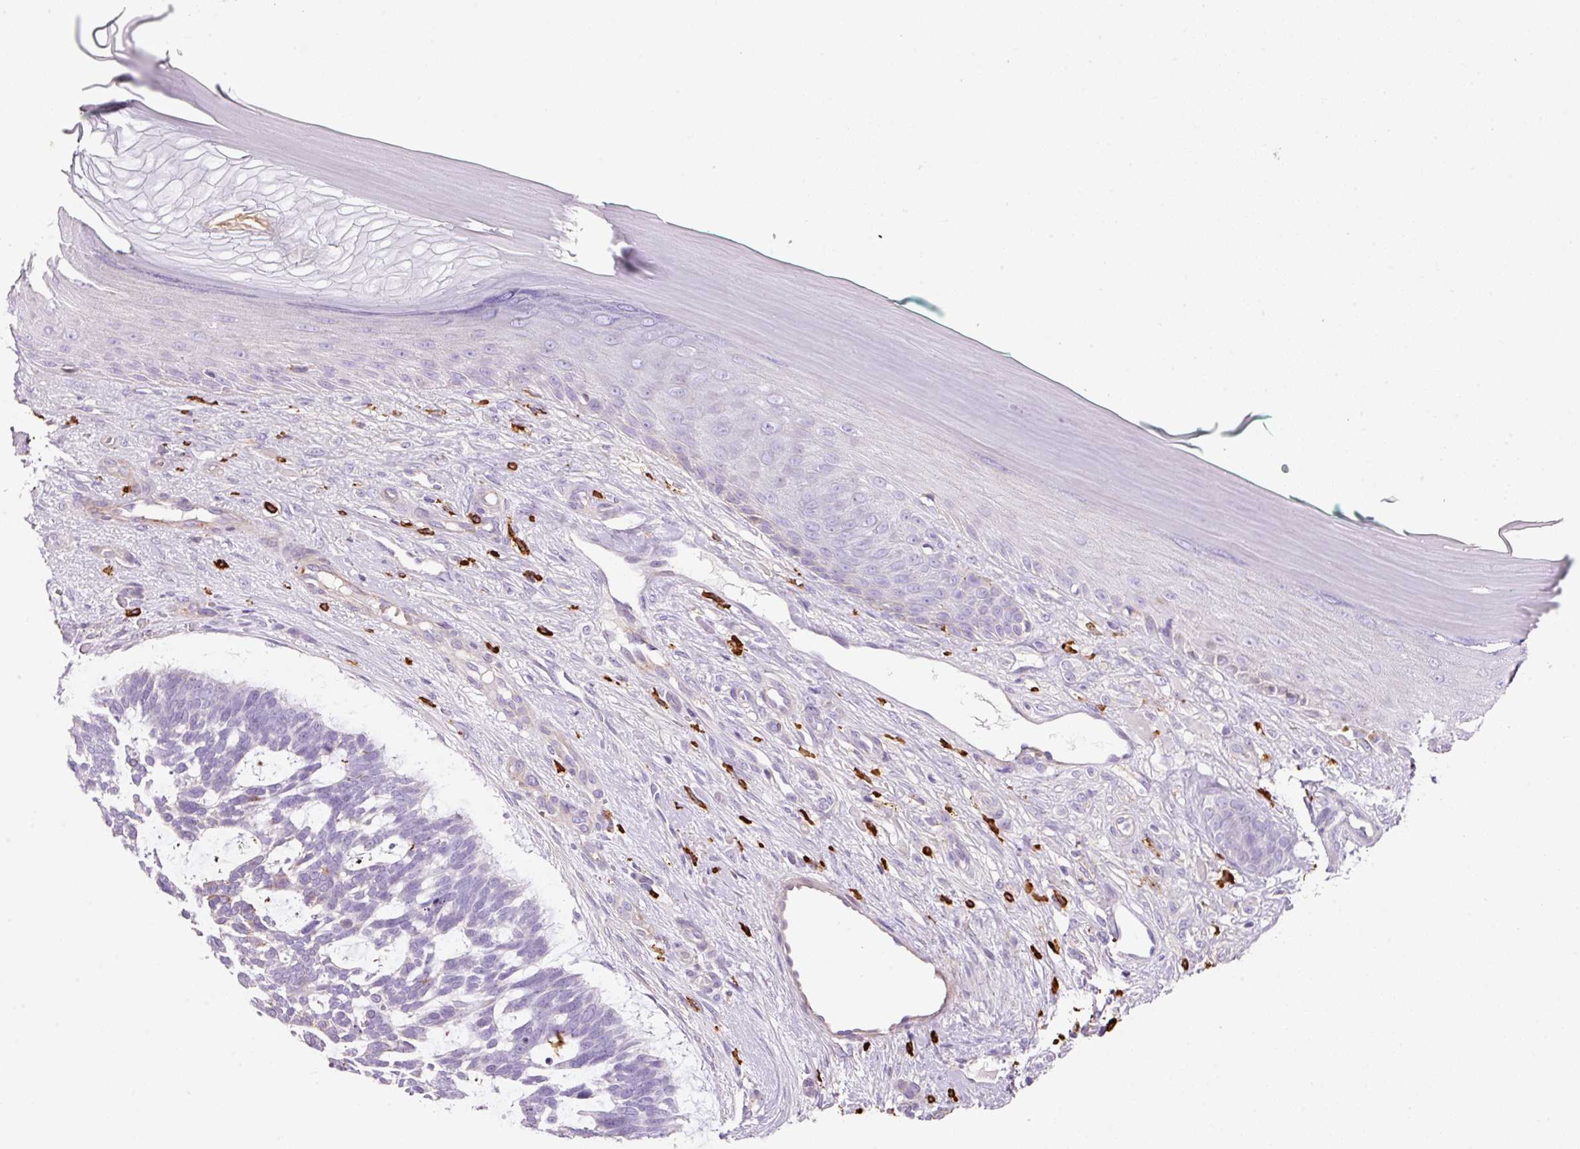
{"staining": {"intensity": "moderate", "quantity": "<25%", "location": "cytoplasmic/membranous"}, "tissue": "skin cancer", "cell_type": "Tumor cells", "image_type": "cancer", "snomed": [{"axis": "morphology", "description": "Basal cell carcinoma"}, {"axis": "topography", "description": "Skin"}], "caption": "Human skin cancer stained with a protein marker exhibits moderate staining in tumor cells.", "gene": "TMC8", "patient": {"sex": "male", "age": 88}}